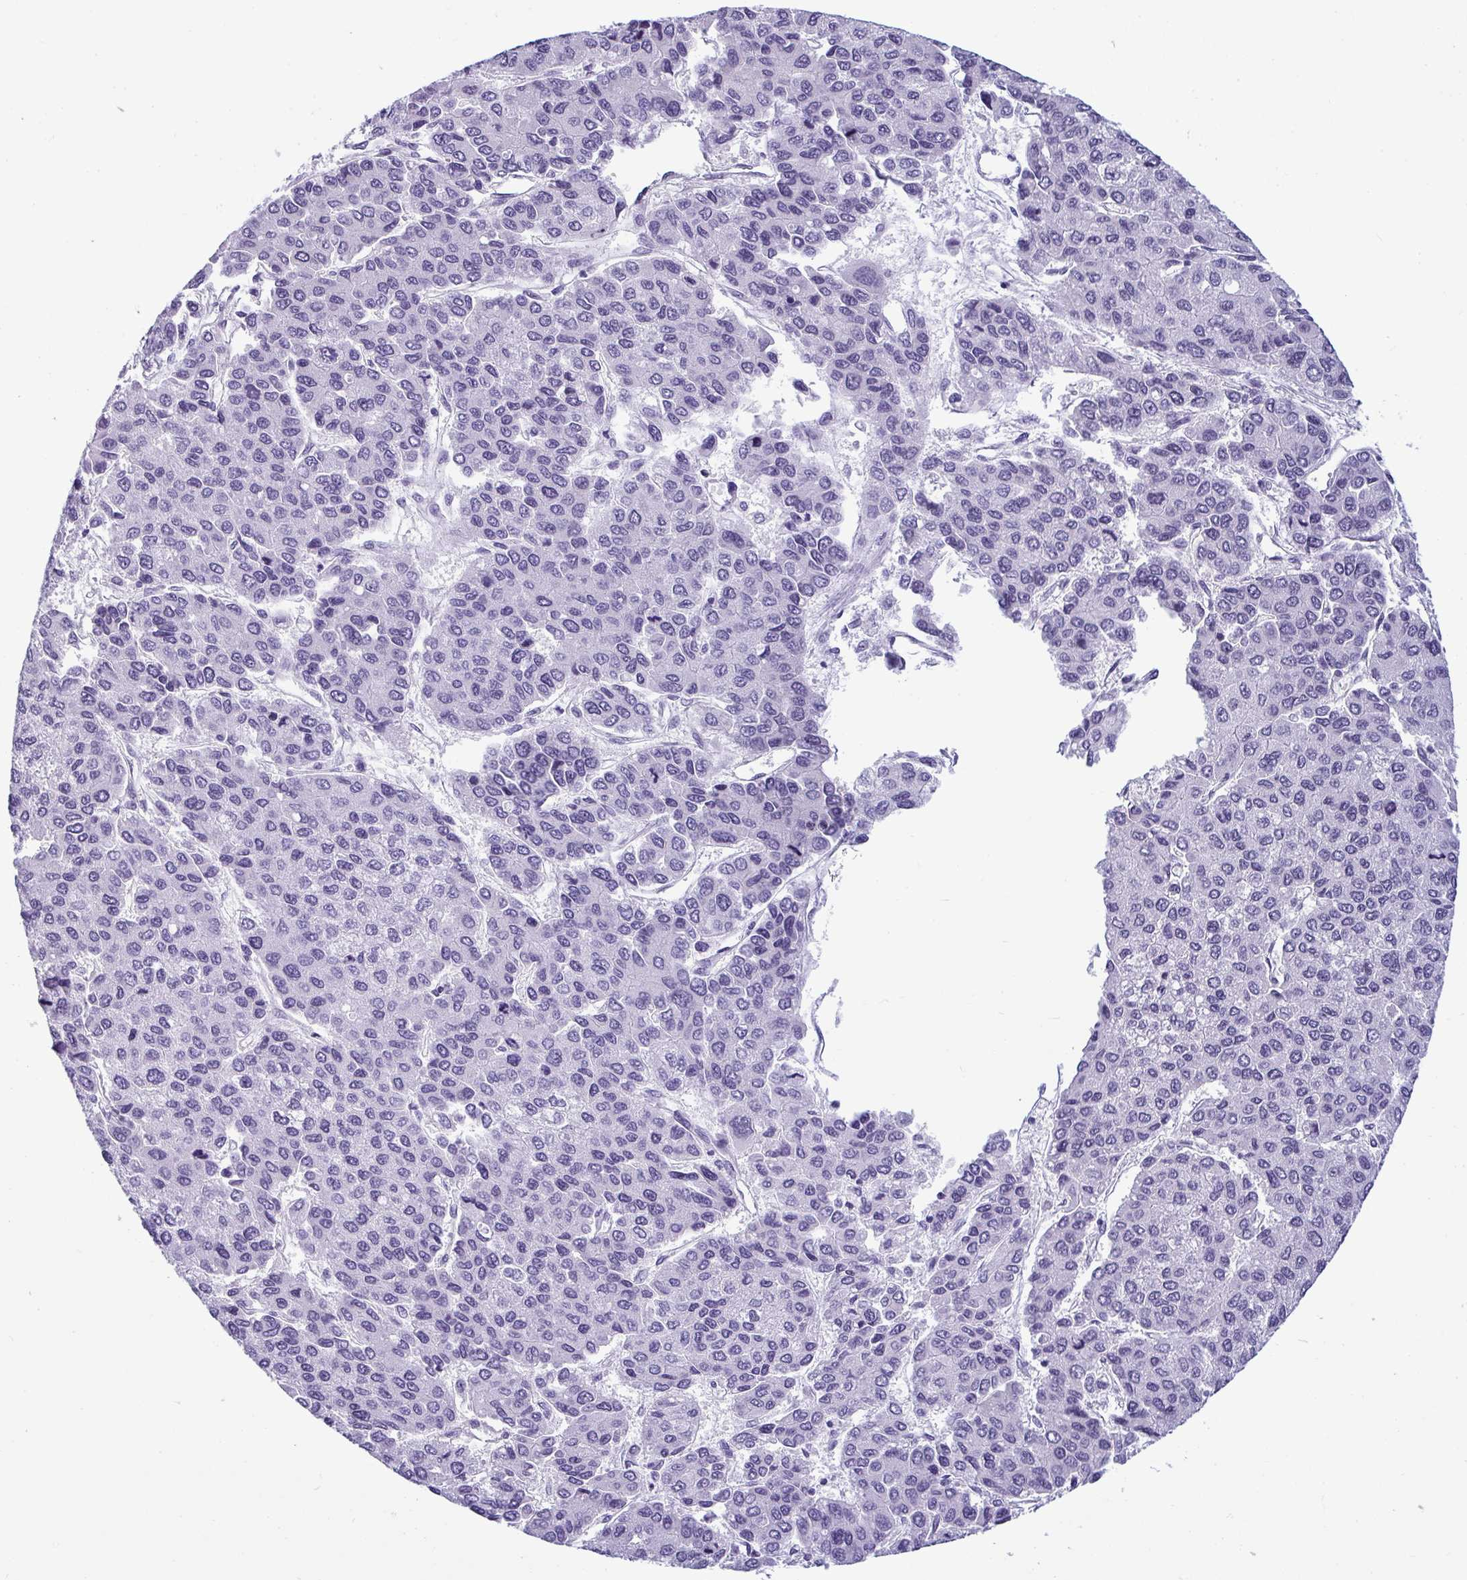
{"staining": {"intensity": "negative", "quantity": "none", "location": "none"}, "tissue": "liver cancer", "cell_type": "Tumor cells", "image_type": "cancer", "snomed": [{"axis": "morphology", "description": "Carcinoma, Hepatocellular, NOS"}, {"axis": "topography", "description": "Liver"}], "caption": "The immunohistochemistry (IHC) histopathology image has no significant expression in tumor cells of liver cancer tissue.", "gene": "SUZ12", "patient": {"sex": "female", "age": 66}}